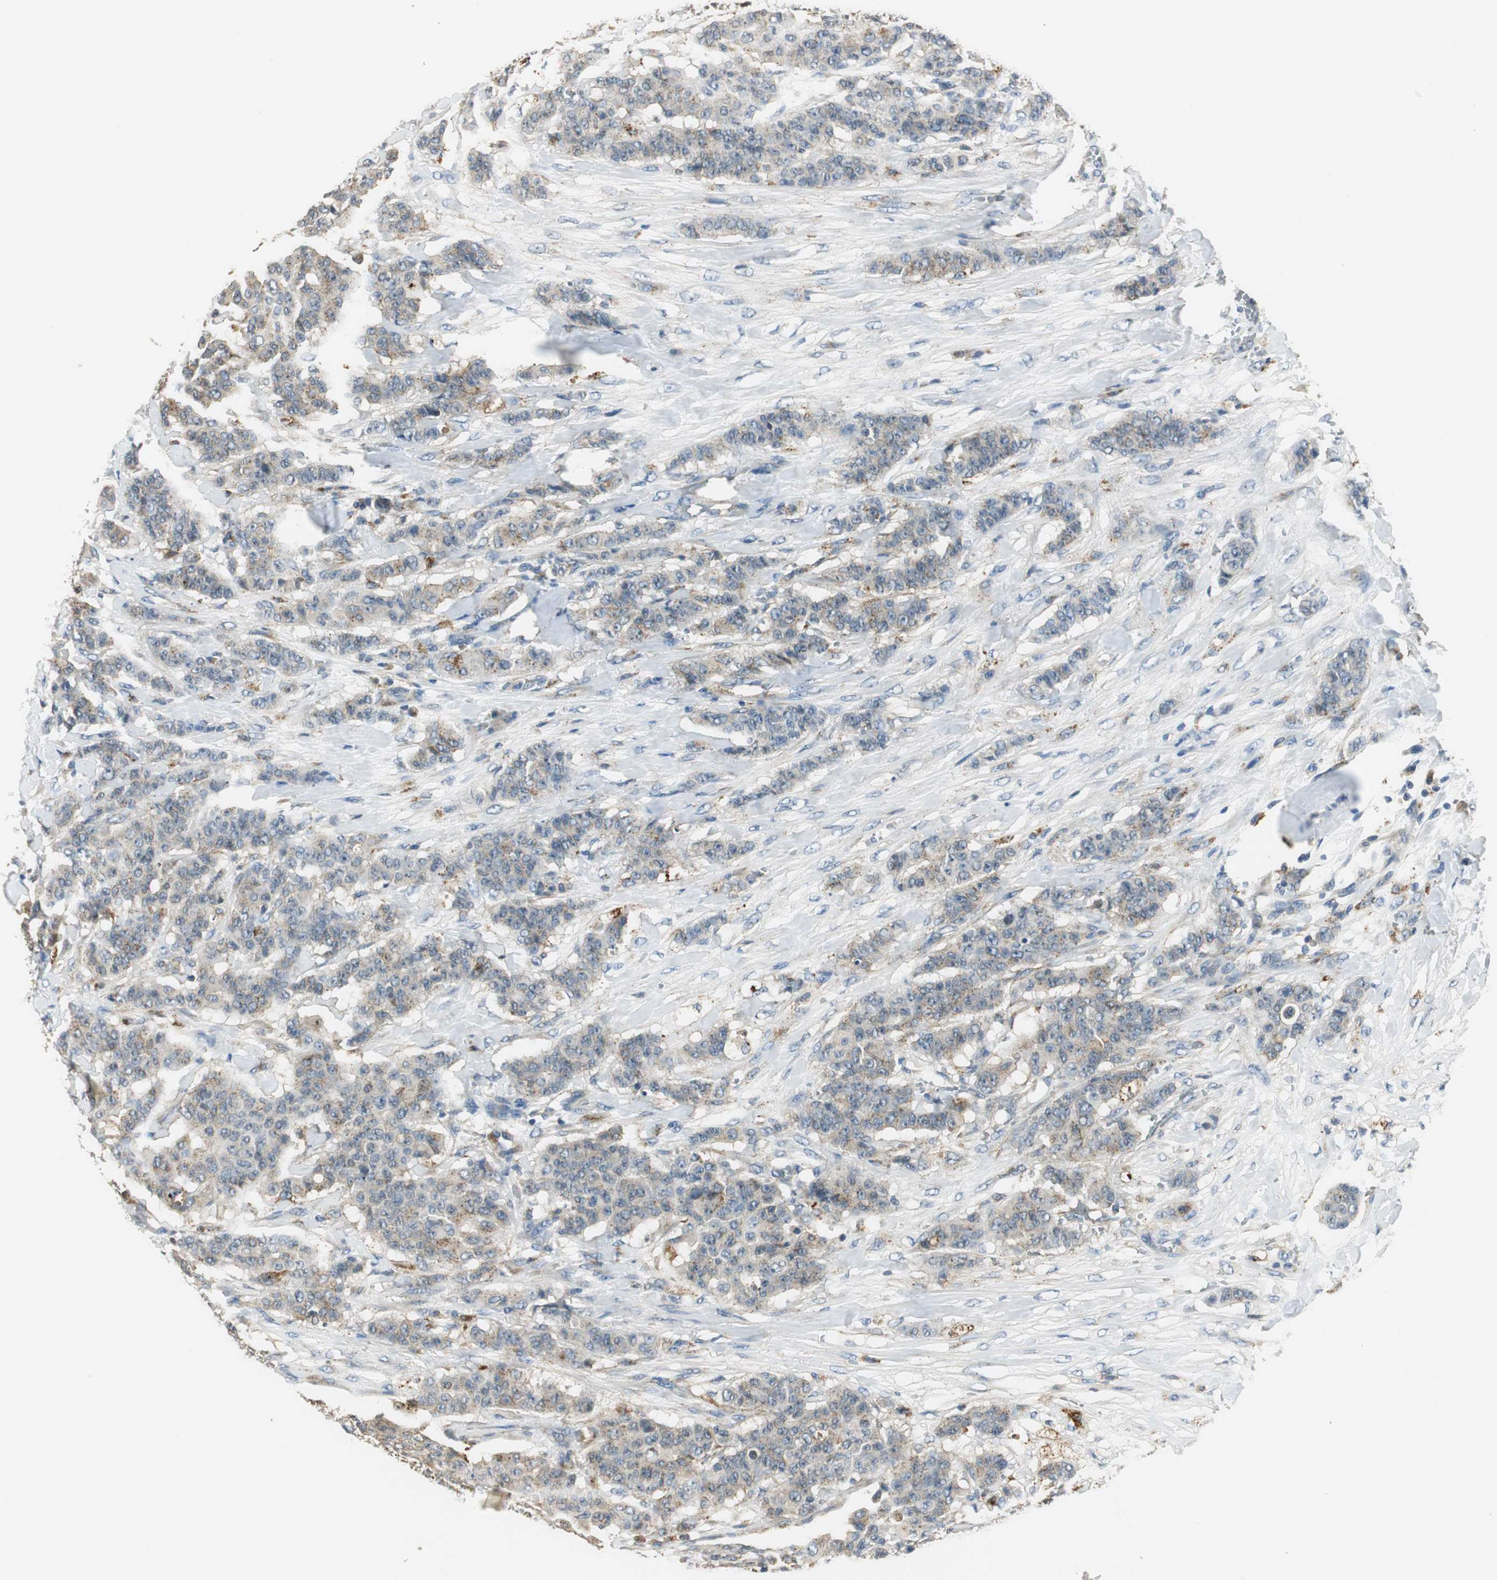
{"staining": {"intensity": "weak", "quantity": "<25%", "location": "cytoplasmic/membranous"}, "tissue": "breast cancer", "cell_type": "Tumor cells", "image_type": "cancer", "snomed": [{"axis": "morphology", "description": "Duct carcinoma"}, {"axis": "topography", "description": "Breast"}], "caption": "The IHC histopathology image has no significant expression in tumor cells of infiltrating ductal carcinoma (breast) tissue. (Stains: DAB immunohistochemistry (IHC) with hematoxylin counter stain, Microscopy: brightfield microscopy at high magnification).", "gene": "NIT1", "patient": {"sex": "female", "age": 40}}